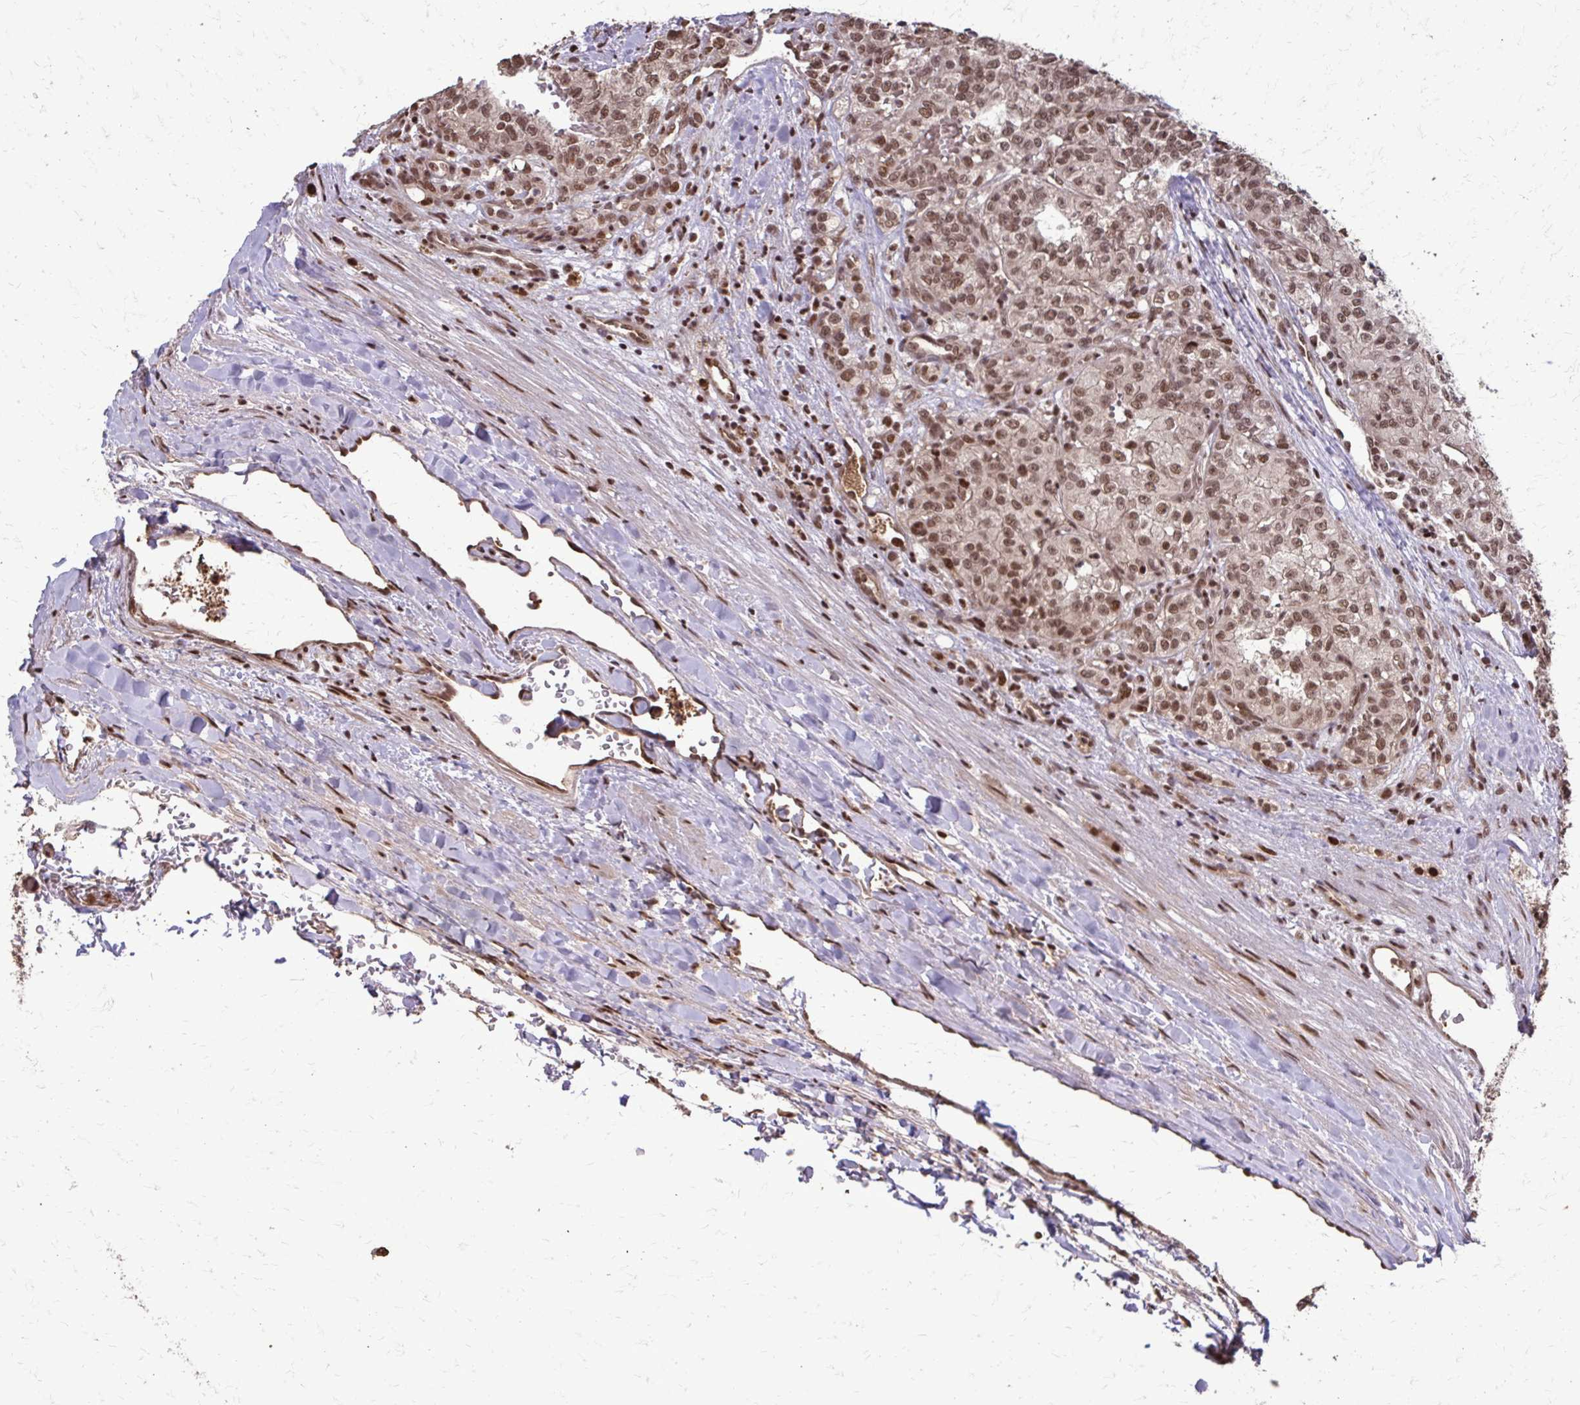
{"staining": {"intensity": "moderate", "quantity": ">75%", "location": "nuclear"}, "tissue": "renal cancer", "cell_type": "Tumor cells", "image_type": "cancer", "snomed": [{"axis": "morphology", "description": "Adenocarcinoma, NOS"}, {"axis": "topography", "description": "Kidney"}], "caption": "Moderate nuclear staining for a protein is appreciated in about >75% of tumor cells of renal adenocarcinoma using IHC.", "gene": "SS18", "patient": {"sex": "female", "age": 63}}